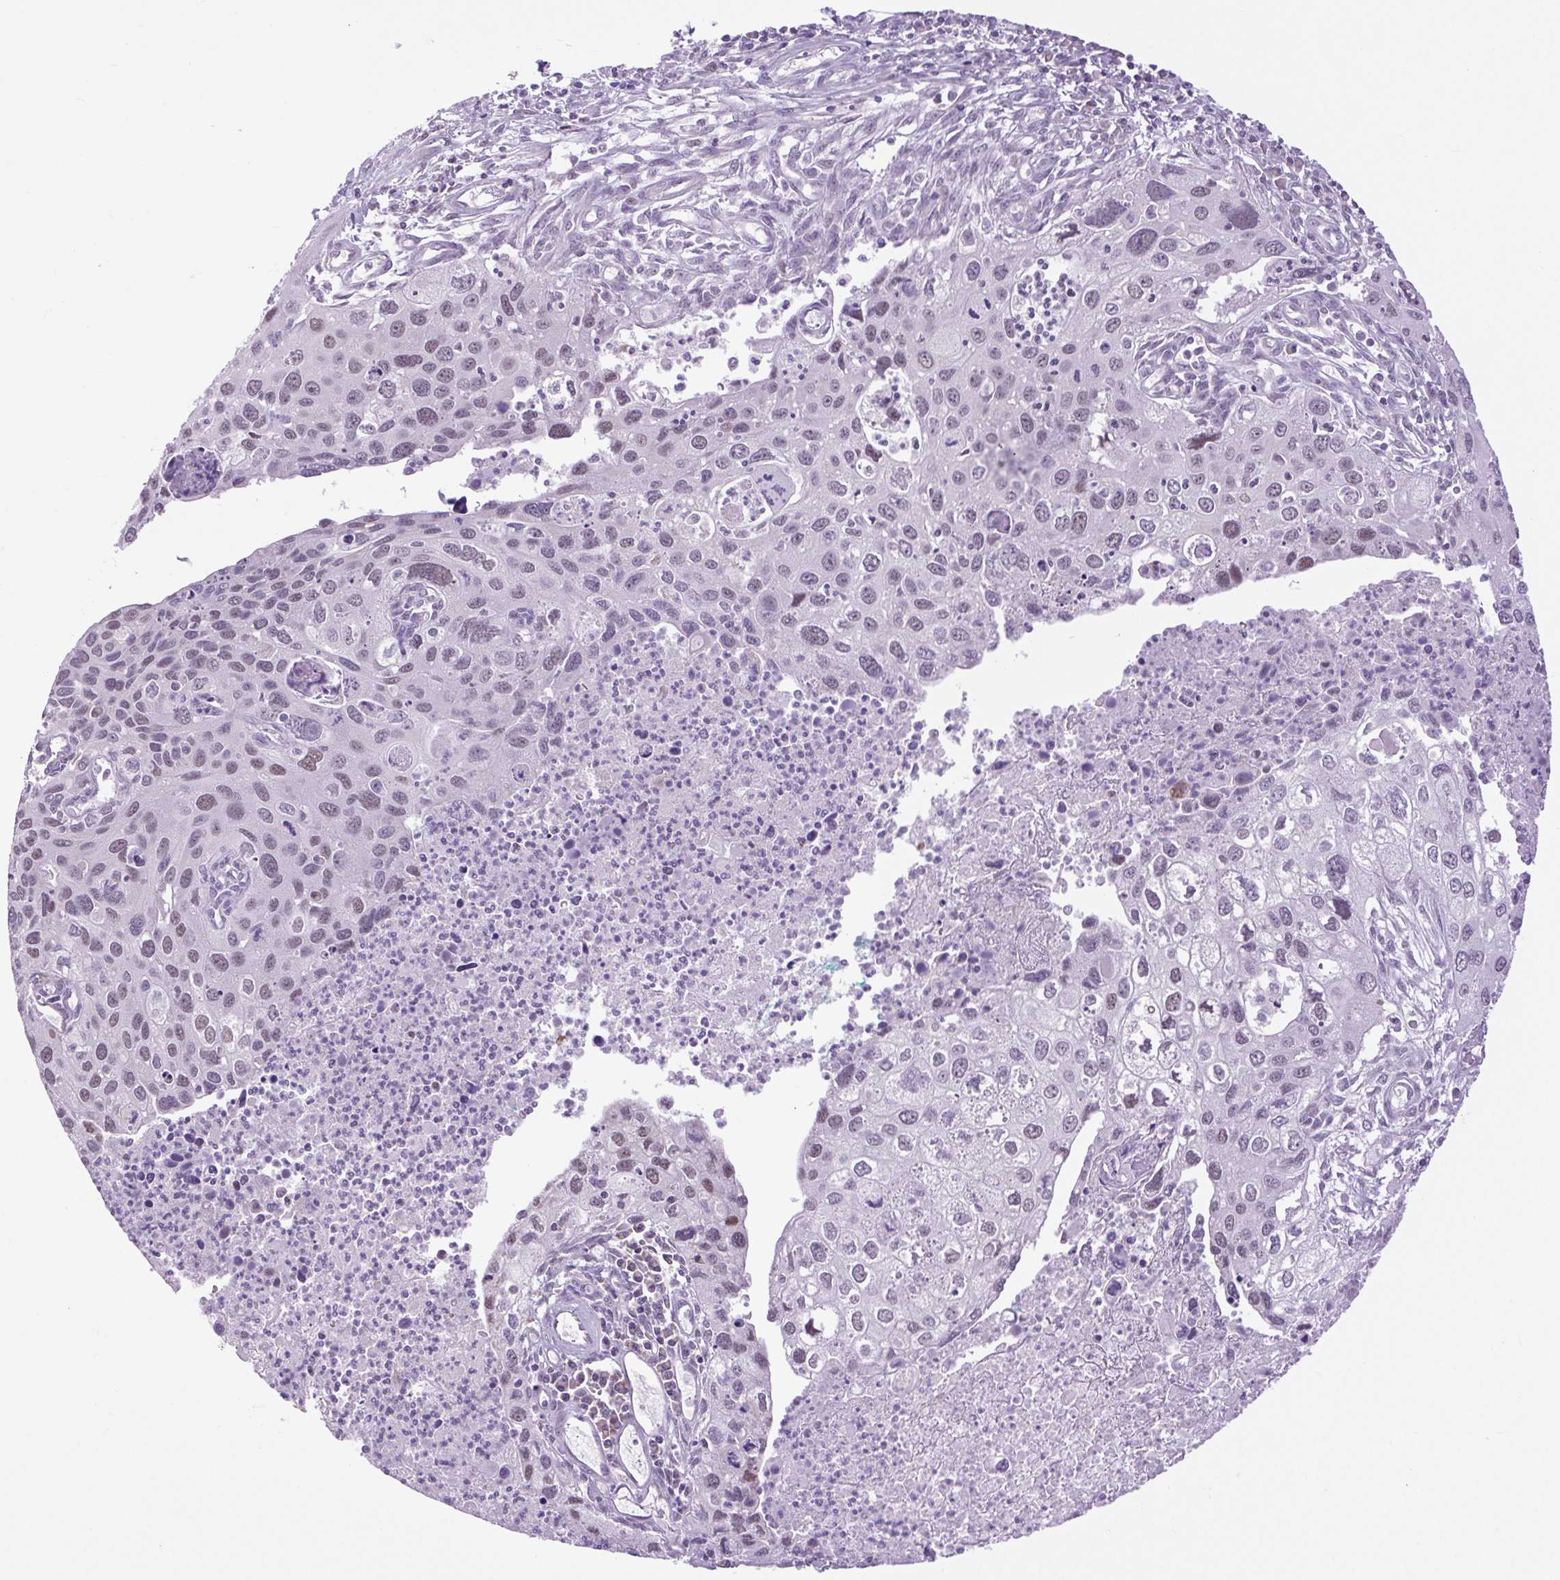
{"staining": {"intensity": "weak", "quantity": "25%-75%", "location": "nuclear"}, "tissue": "cervical cancer", "cell_type": "Tumor cells", "image_type": "cancer", "snomed": [{"axis": "morphology", "description": "Squamous cell carcinoma, NOS"}, {"axis": "topography", "description": "Cervix"}], "caption": "IHC (DAB) staining of human squamous cell carcinoma (cervical) shows weak nuclear protein positivity in about 25%-75% of tumor cells. The staining was performed using DAB to visualize the protein expression in brown, while the nuclei were stained in blue with hematoxylin (Magnification: 20x).", "gene": "SCO2", "patient": {"sex": "female", "age": 55}}